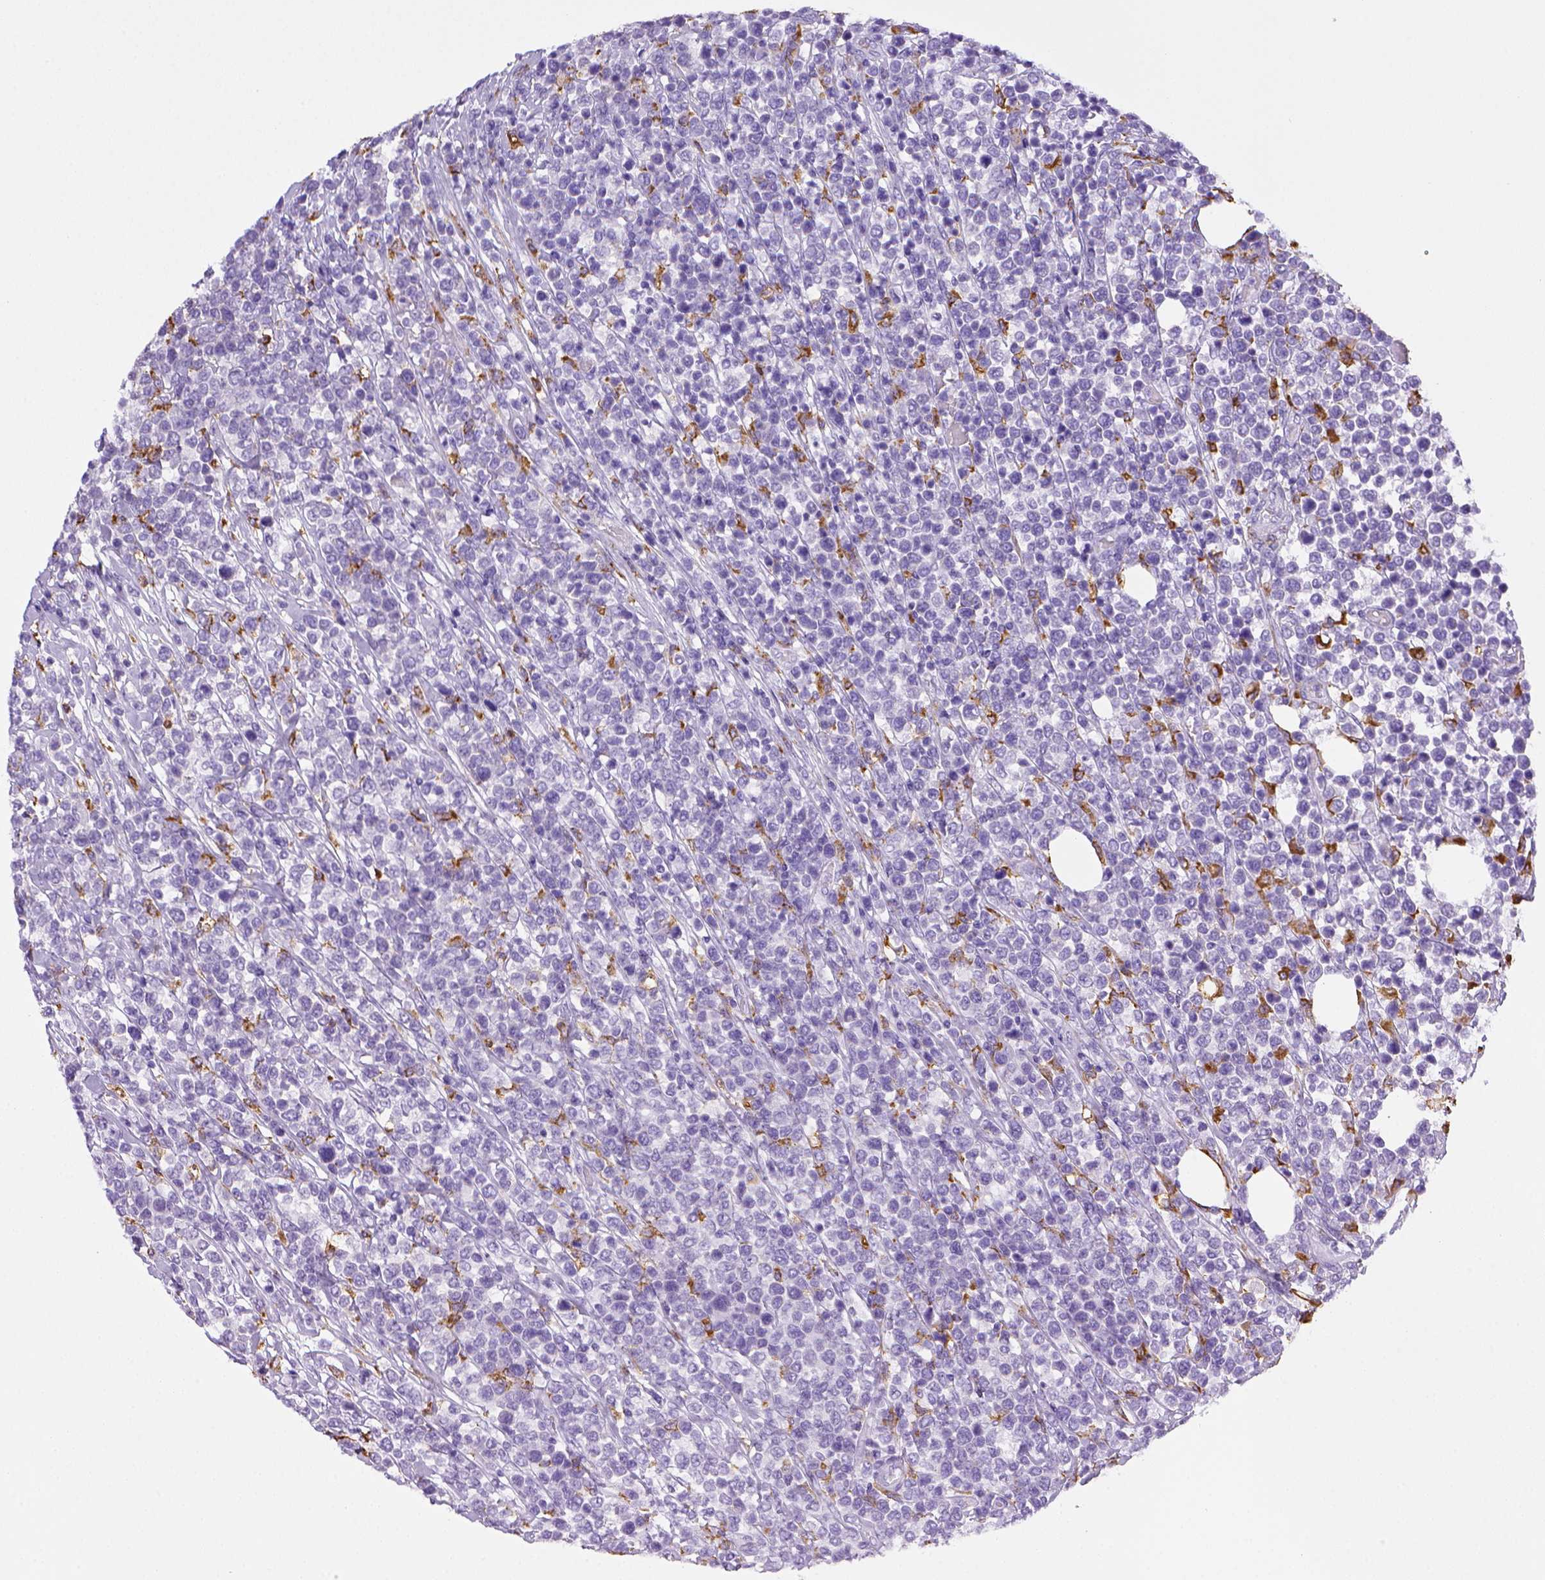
{"staining": {"intensity": "negative", "quantity": "none", "location": "none"}, "tissue": "lymphoma", "cell_type": "Tumor cells", "image_type": "cancer", "snomed": [{"axis": "morphology", "description": "Malignant lymphoma, non-Hodgkin's type, High grade"}, {"axis": "topography", "description": "Soft tissue"}], "caption": "IHC image of human malignant lymphoma, non-Hodgkin's type (high-grade) stained for a protein (brown), which displays no staining in tumor cells. Nuclei are stained in blue.", "gene": "CD68", "patient": {"sex": "female", "age": 56}}